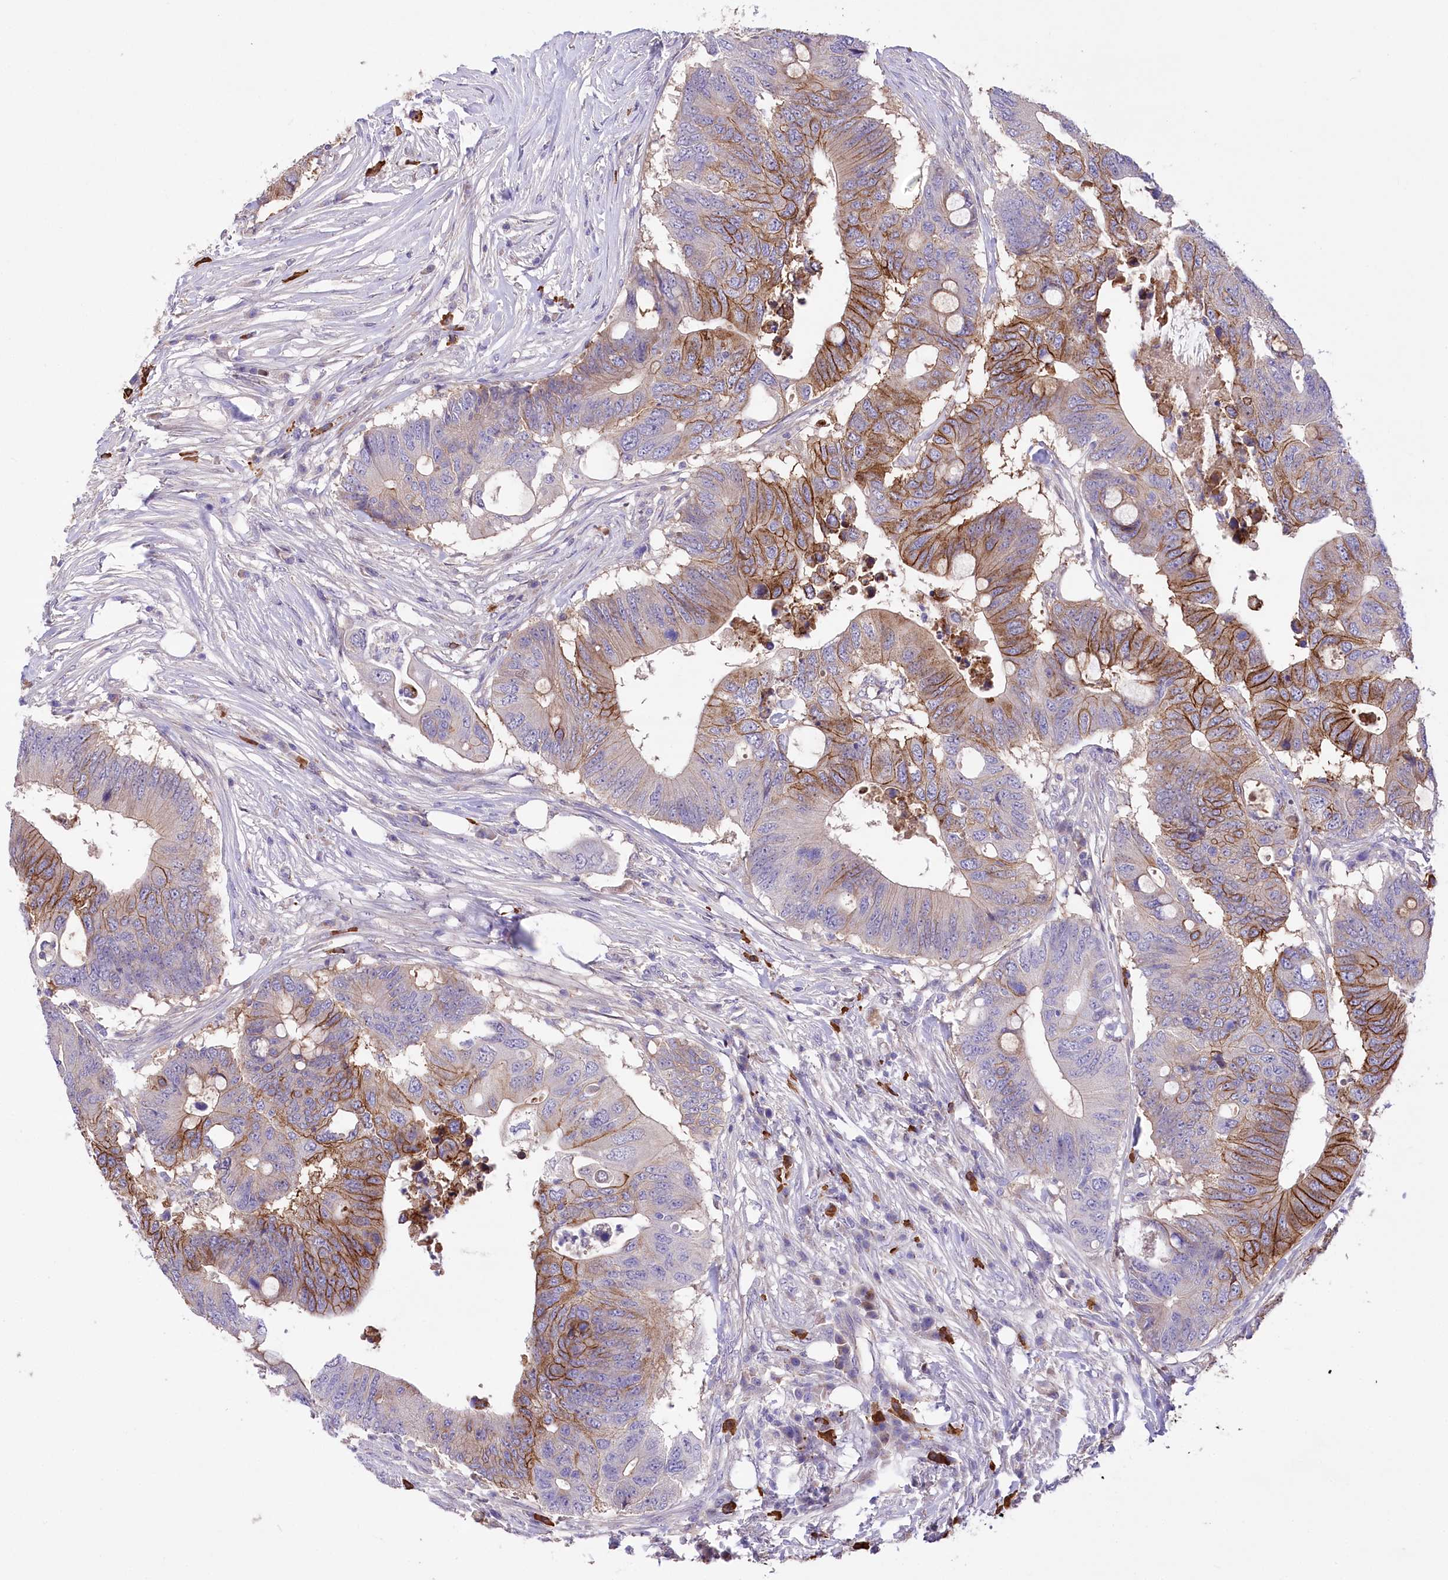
{"staining": {"intensity": "moderate", "quantity": "25%-75%", "location": "cytoplasmic/membranous"}, "tissue": "colorectal cancer", "cell_type": "Tumor cells", "image_type": "cancer", "snomed": [{"axis": "morphology", "description": "Adenocarcinoma, NOS"}, {"axis": "topography", "description": "Colon"}], "caption": "This histopathology image exhibits immunohistochemistry staining of human adenocarcinoma (colorectal), with medium moderate cytoplasmic/membranous positivity in about 25%-75% of tumor cells.", "gene": "CEP164", "patient": {"sex": "male", "age": 71}}